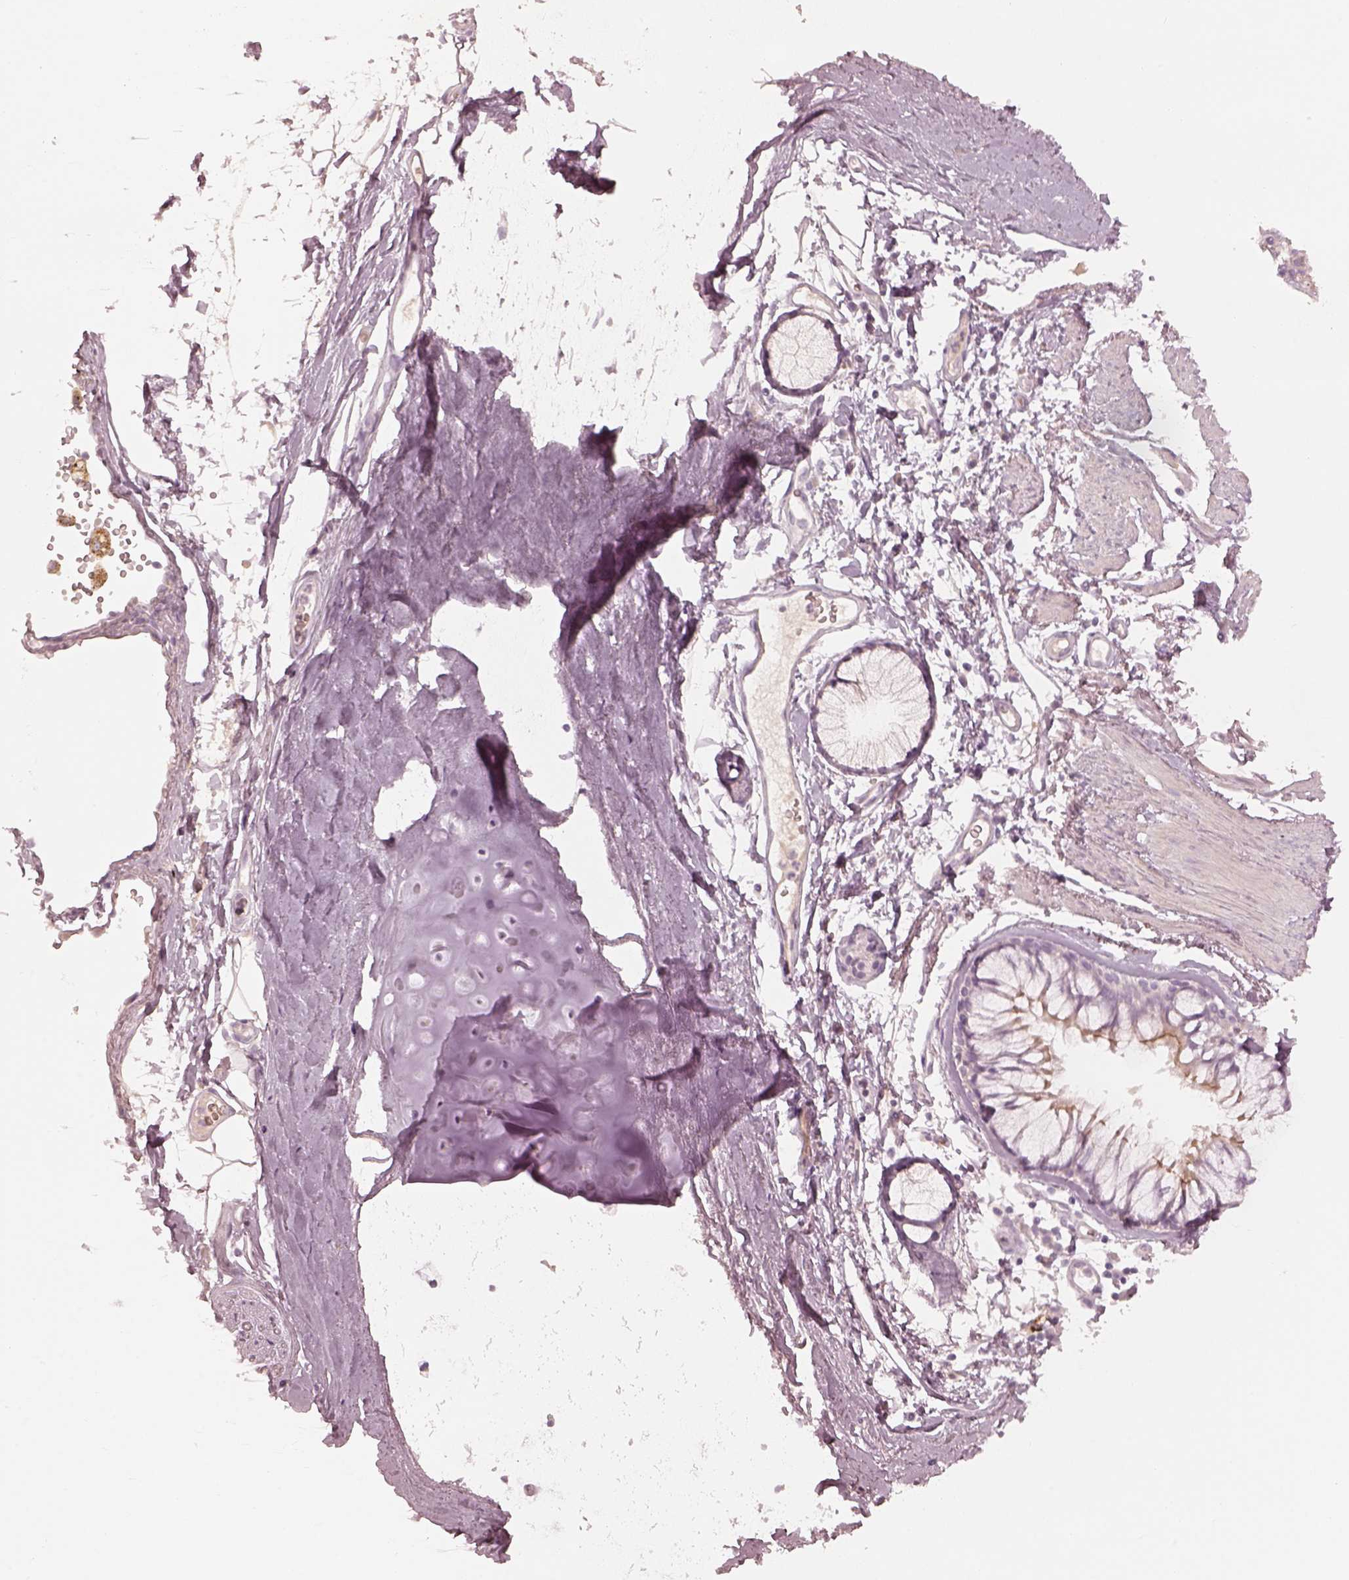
{"staining": {"intensity": "moderate", "quantity": "<25%", "location": "cytoplasmic/membranous"}, "tissue": "bronchus", "cell_type": "Respiratory epithelial cells", "image_type": "normal", "snomed": [{"axis": "morphology", "description": "Normal tissue, NOS"}, {"axis": "morphology", "description": "Squamous cell carcinoma, NOS"}, {"axis": "topography", "description": "Cartilage tissue"}, {"axis": "topography", "description": "Bronchus"}], "caption": "Immunohistochemical staining of unremarkable human bronchus reveals <25% levels of moderate cytoplasmic/membranous protein expression in approximately <25% of respiratory epithelial cells.", "gene": "SPATA6L", "patient": {"sex": "male", "age": 72}}